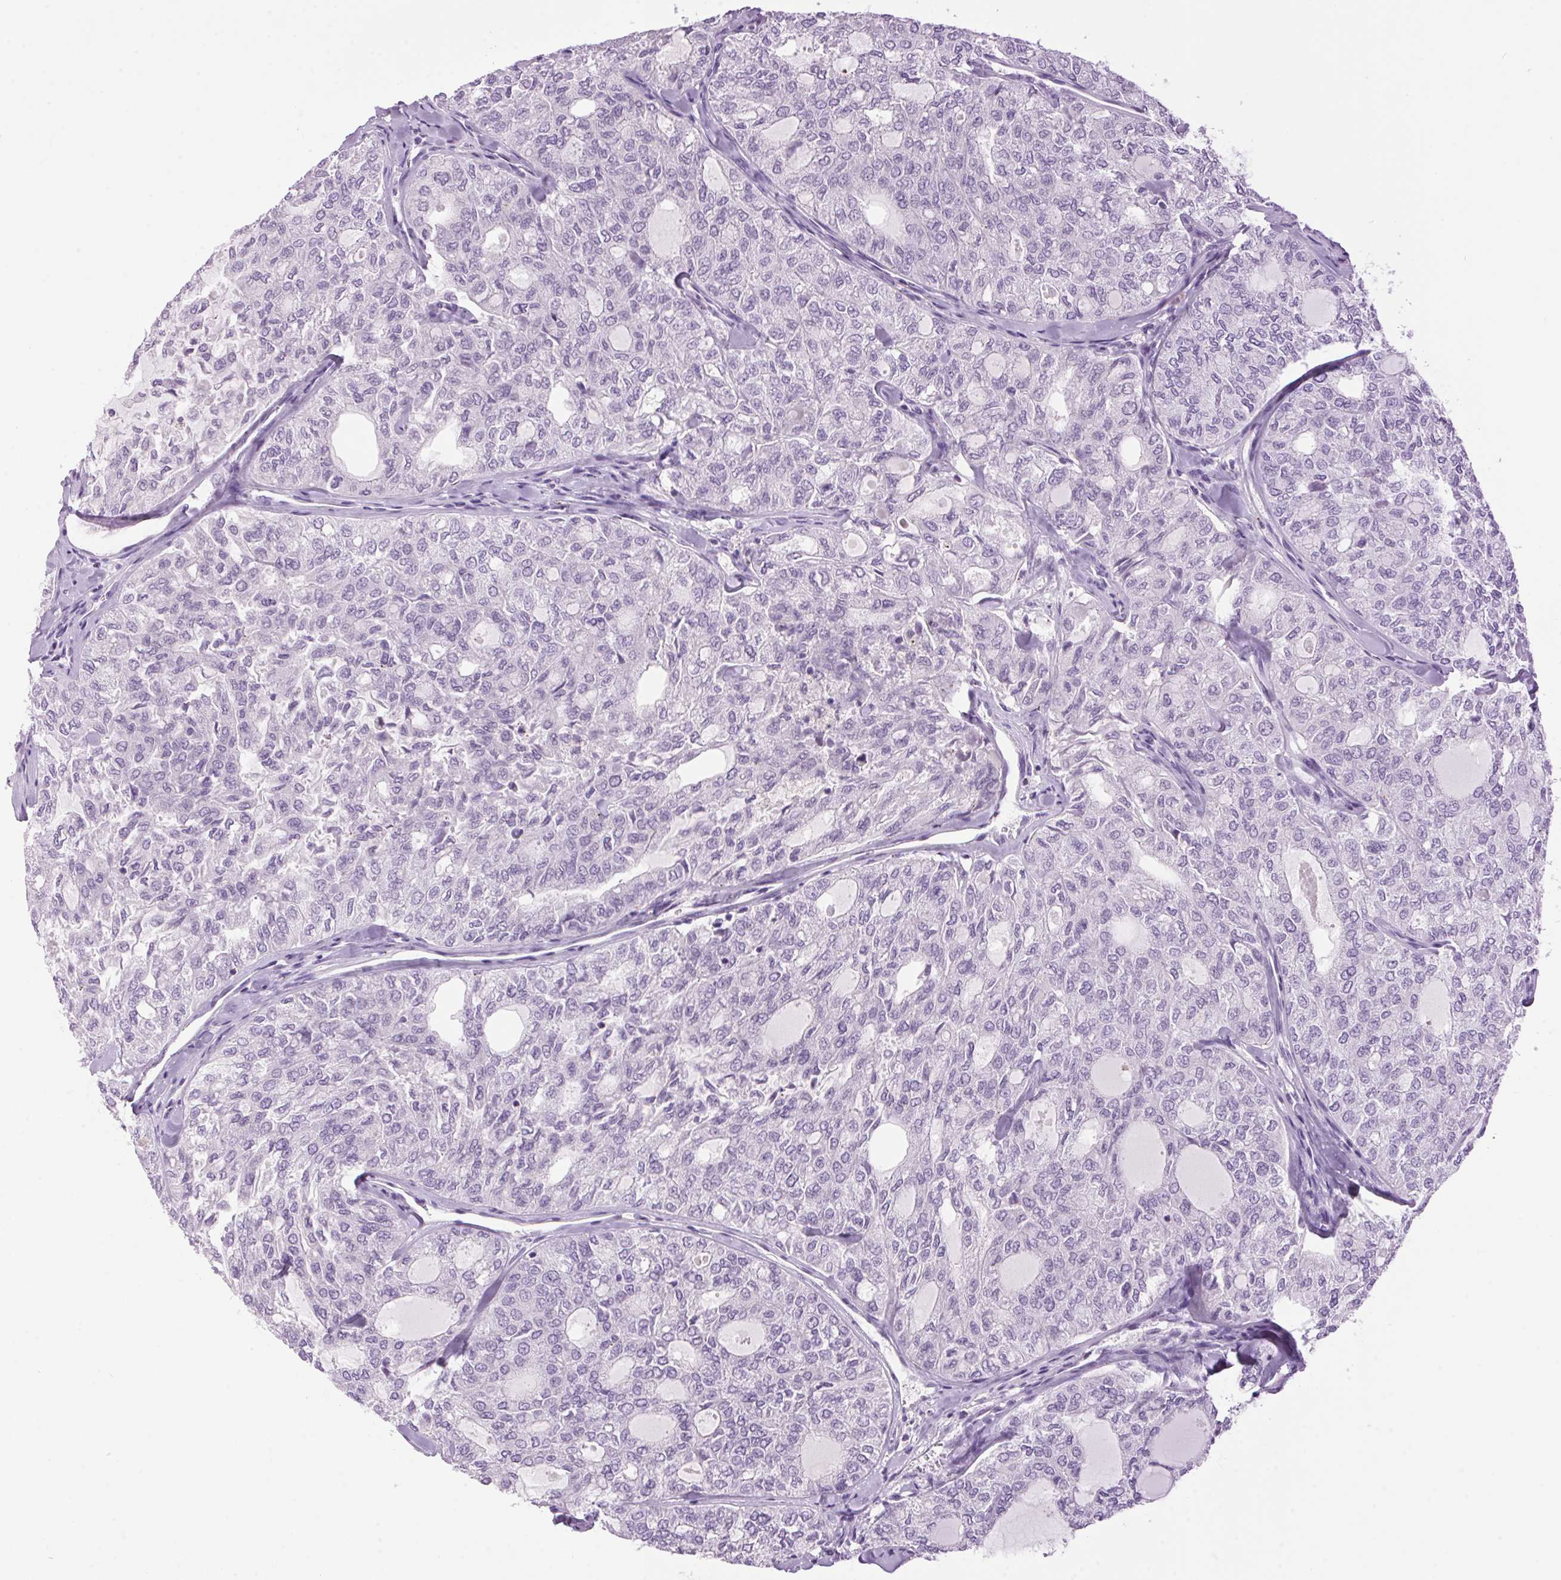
{"staining": {"intensity": "negative", "quantity": "none", "location": "none"}, "tissue": "thyroid cancer", "cell_type": "Tumor cells", "image_type": "cancer", "snomed": [{"axis": "morphology", "description": "Follicular adenoma carcinoma, NOS"}, {"axis": "topography", "description": "Thyroid gland"}], "caption": "Immunohistochemistry (IHC) of human follicular adenoma carcinoma (thyroid) demonstrates no staining in tumor cells.", "gene": "TMEM88B", "patient": {"sex": "male", "age": 75}}